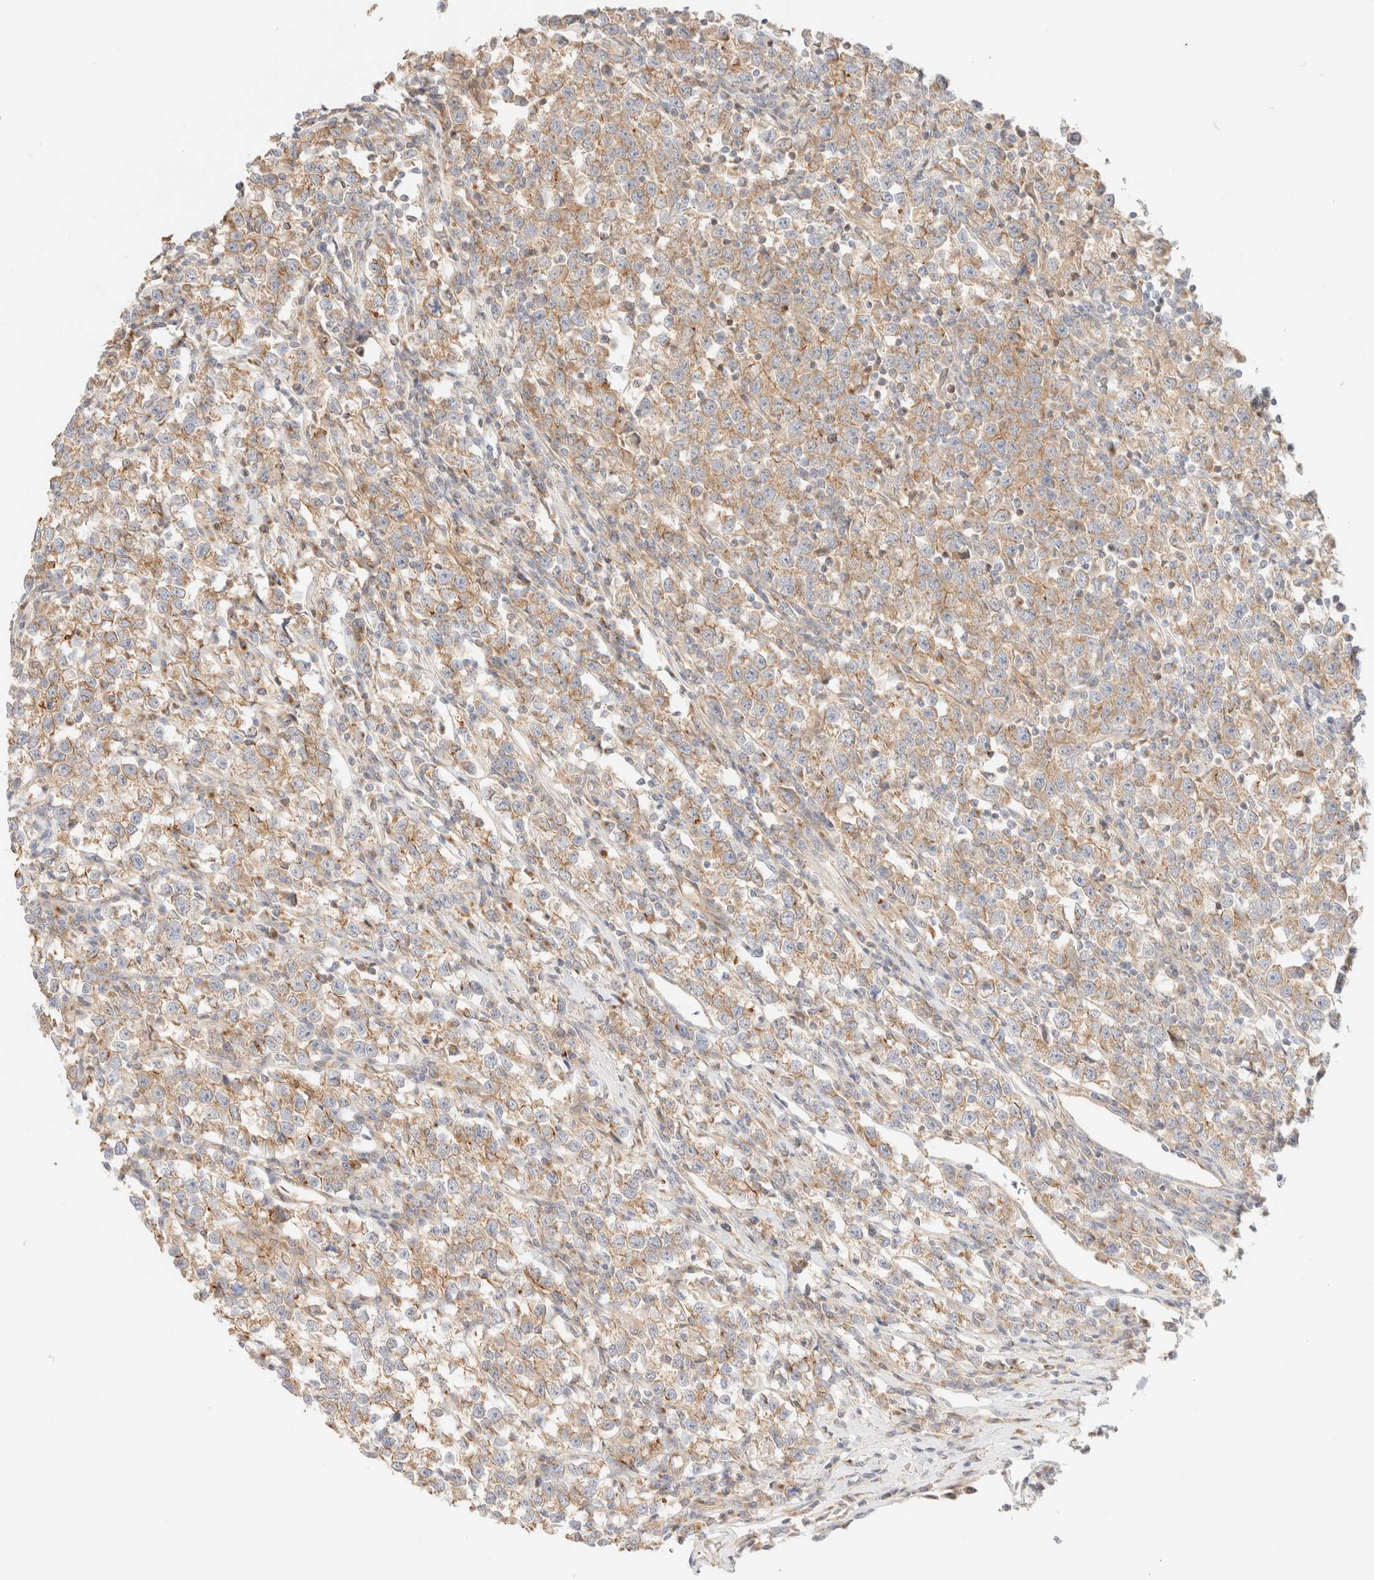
{"staining": {"intensity": "moderate", "quantity": ">75%", "location": "cytoplasmic/membranous"}, "tissue": "testis cancer", "cell_type": "Tumor cells", "image_type": "cancer", "snomed": [{"axis": "morphology", "description": "Normal tissue, NOS"}, {"axis": "morphology", "description": "Seminoma, NOS"}, {"axis": "topography", "description": "Testis"}], "caption": "High-power microscopy captured an immunohistochemistry micrograph of testis cancer (seminoma), revealing moderate cytoplasmic/membranous staining in approximately >75% of tumor cells. (Stains: DAB (3,3'-diaminobenzidine) in brown, nuclei in blue, Microscopy: brightfield microscopy at high magnification).", "gene": "MYO10", "patient": {"sex": "male", "age": 43}}